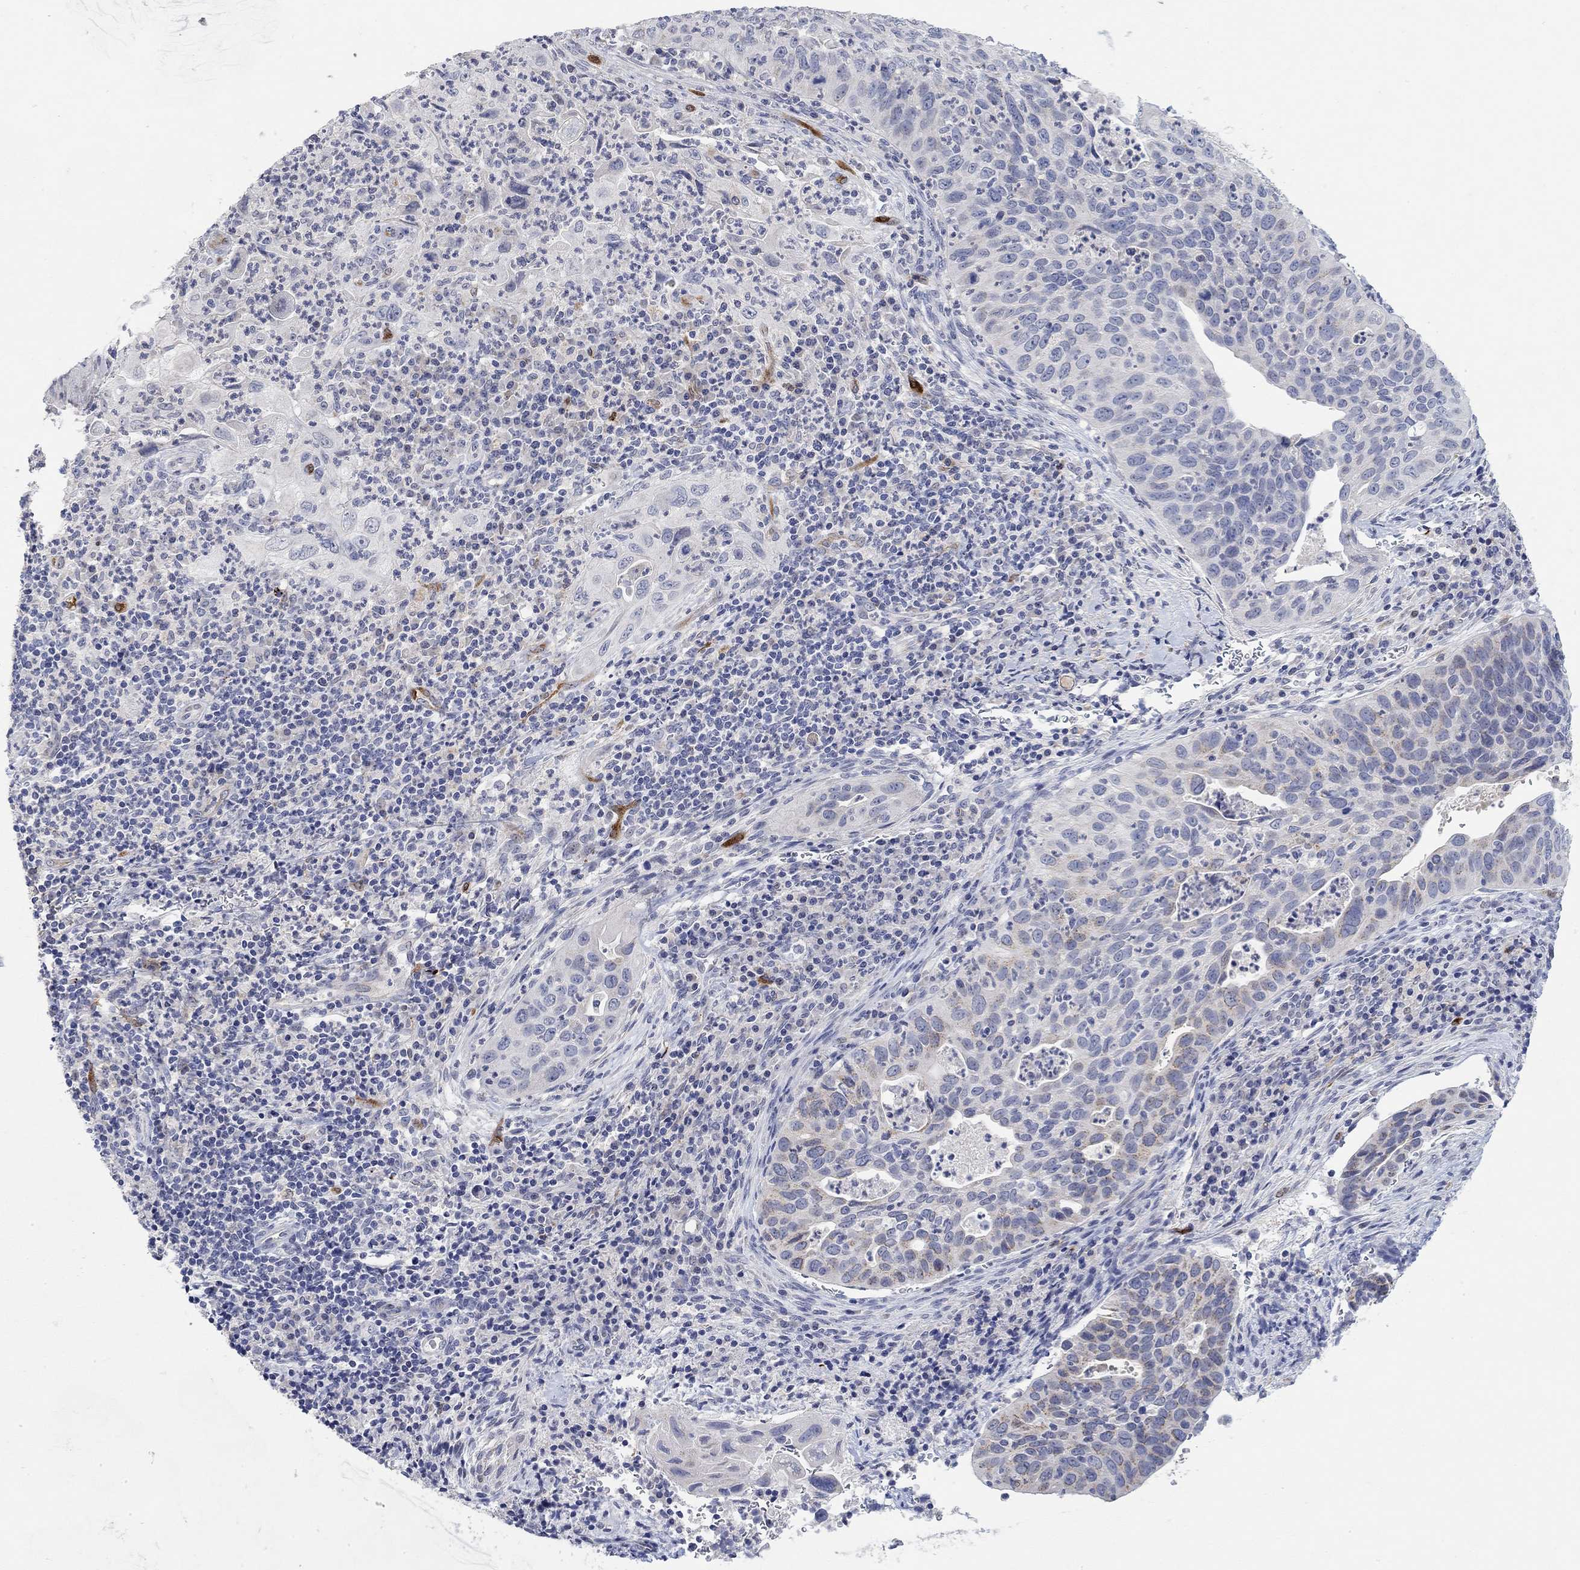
{"staining": {"intensity": "weak", "quantity": "<25%", "location": "cytoplasmic/membranous"}, "tissue": "cervical cancer", "cell_type": "Tumor cells", "image_type": "cancer", "snomed": [{"axis": "morphology", "description": "Squamous cell carcinoma, NOS"}, {"axis": "topography", "description": "Cervix"}], "caption": "Tumor cells show no significant expression in cervical squamous cell carcinoma.", "gene": "VAT1L", "patient": {"sex": "female", "age": 26}}